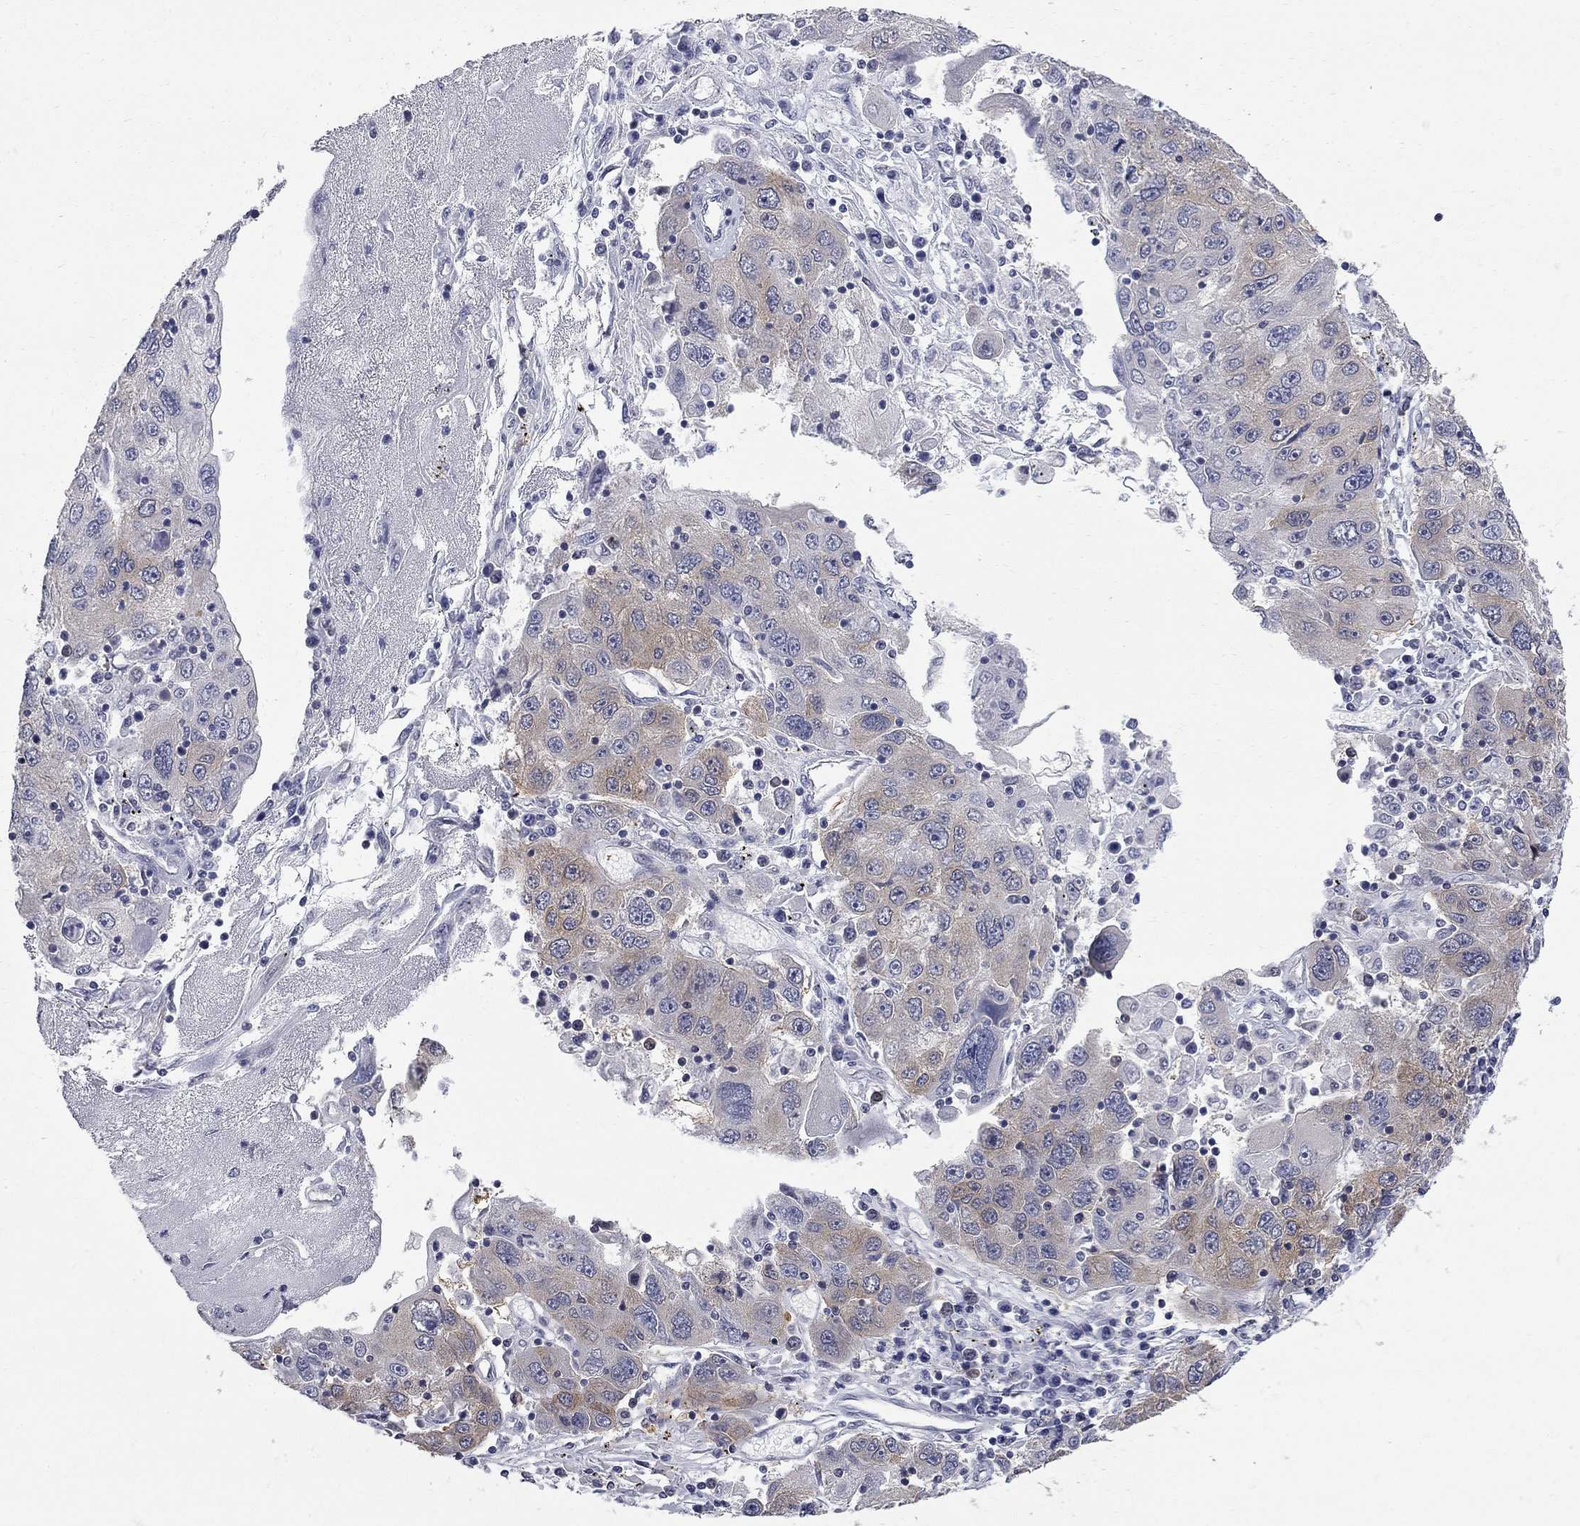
{"staining": {"intensity": "moderate", "quantity": "<25%", "location": "cytoplasmic/membranous"}, "tissue": "stomach cancer", "cell_type": "Tumor cells", "image_type": "cancer", "snomed": [{"axis": "morphology", "description": "Adenocarcinoma, NOS"}, {"axis": "topography", "description": "Stomach"}], "caption": "High-magnification brightfield microscopy of stomach cancer (adenocarcinoma) stained with DAB (brown) and counterstained with hematoxylin (blue). tumor cells exhibit moderate cytoplasmic/membranous positivity is appreciated in approximately<25% of cells.", "gene": "GALNT8", "patient": {"sex": "male", "age": 56}}